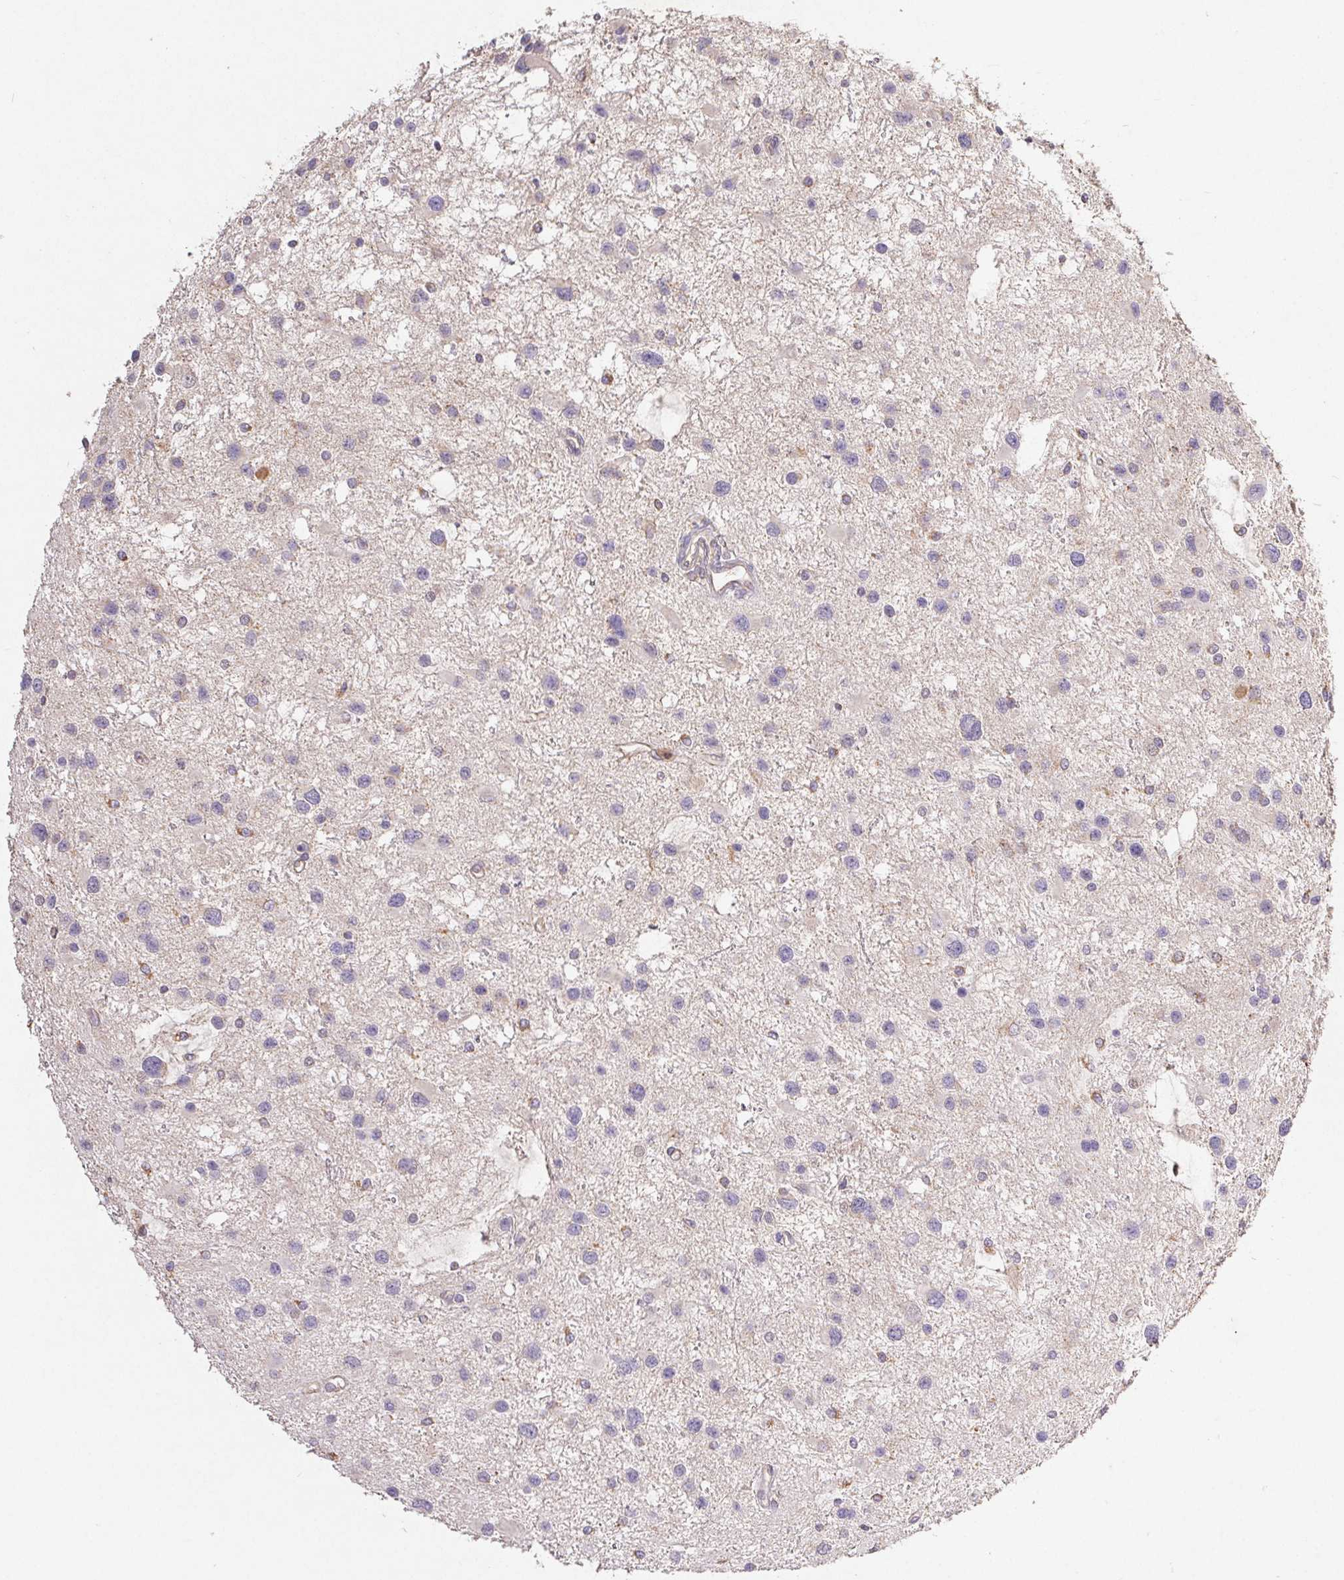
{"staining": {"intensity": "negative", "quantity": "none", "location": "none"}, "tissue": "glioma", "cell_type": "Tumor cells", "image_type": "cancer", "snomed": [{"axis": "morphology", "description": "Glioma, malignant, Low grade"}, {"axis": "topography", "description": "Brain"}], "caption": "IHC of human low-grade glioma (malignant) reveals no staining in tumor cells. (Immunohistochemistry (ihc), brightfield microscopy, high magnification).", "gene": "RAB11A", "patient": {"sex": "female", "age": 32}}